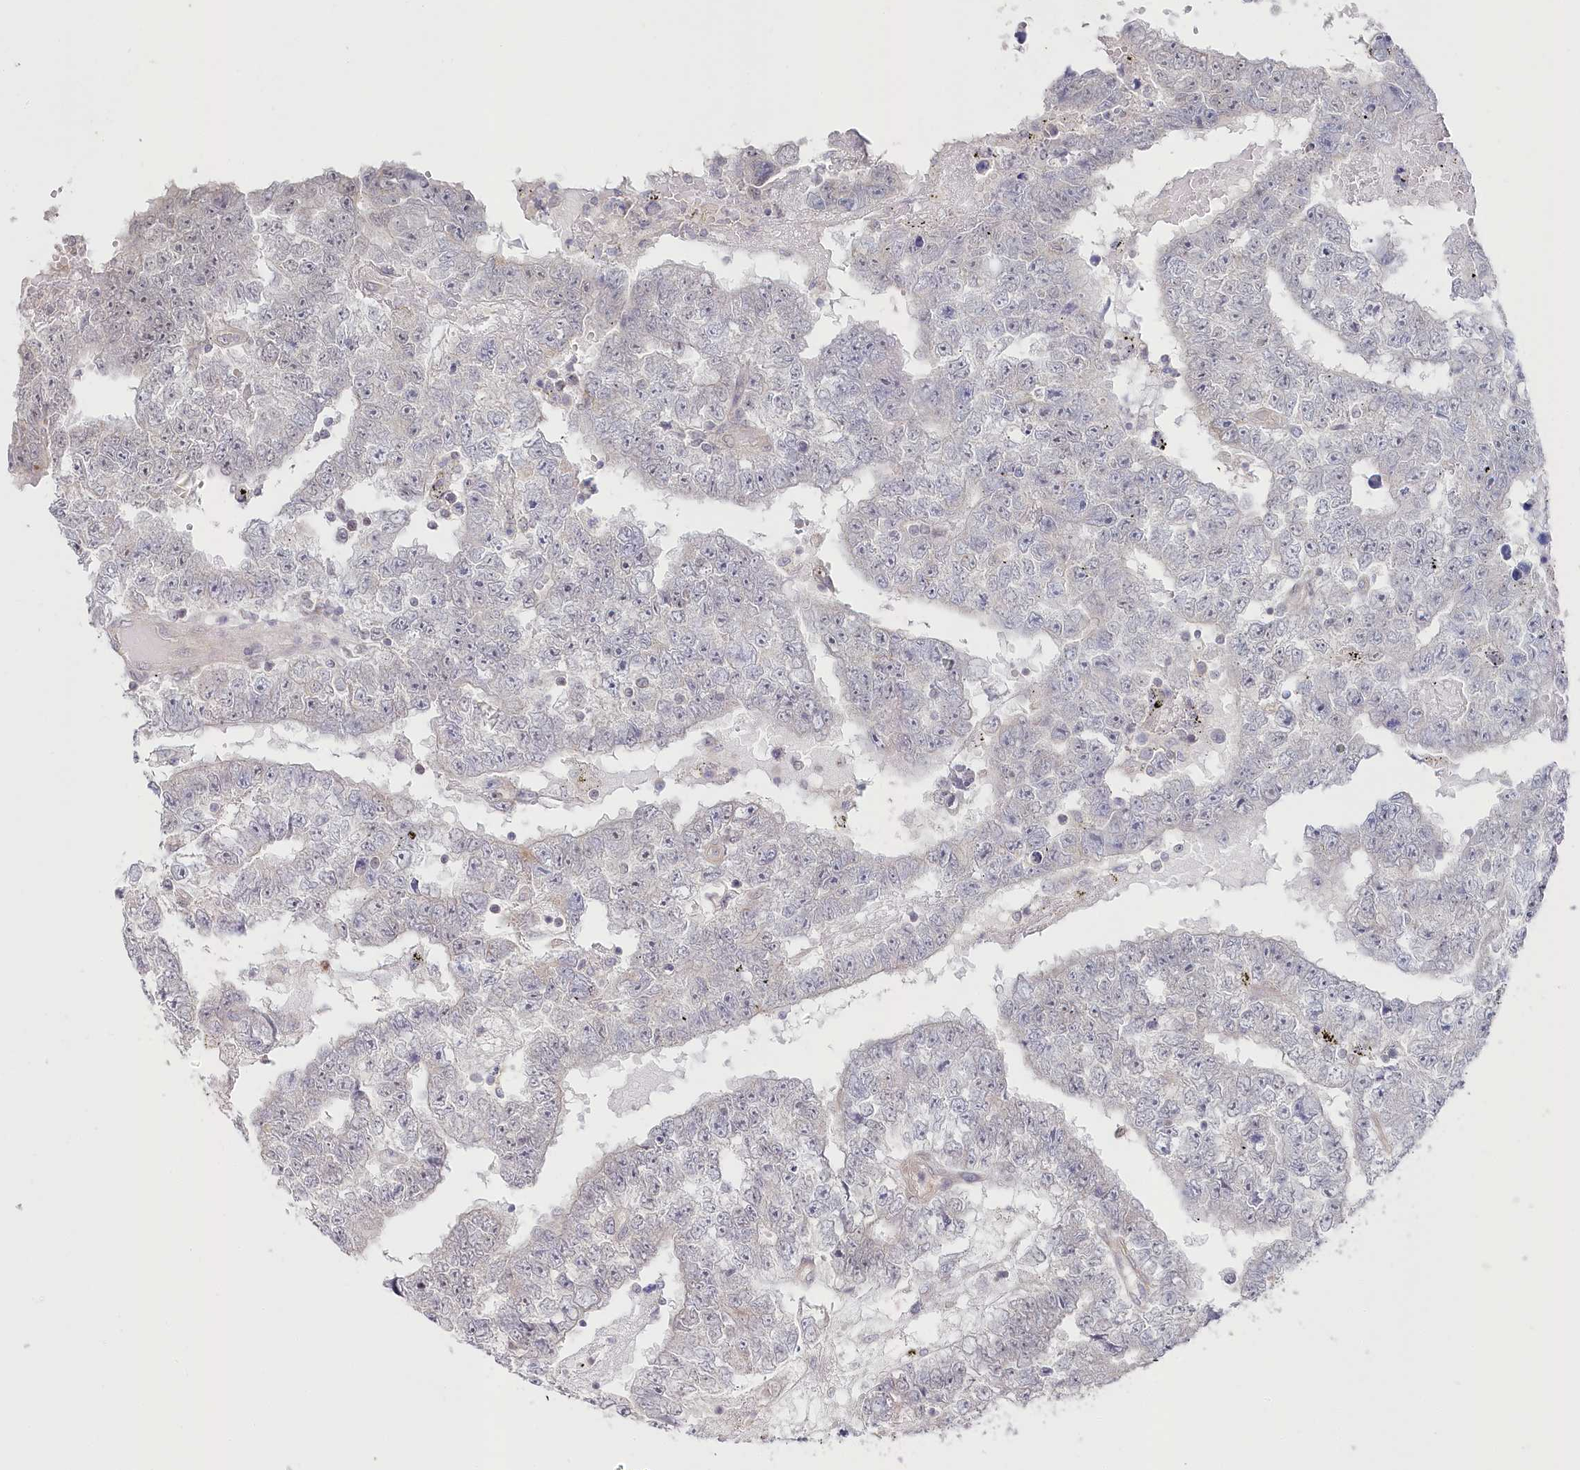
{"staining": {"intensity": "negative", "quantity": "none", "location": "none"}, "tissue": "testis cancer", "cell_type": "Tumor cells", "image_type": "cancer", "snomed": [{"axis": "morphology", "description": "Carcinoma, Embryonal, NOS"}, {"axis": "topography", "description": "Testis"}], "caption": "Immunohistochemistry of testis cancer (embryonal carcinoma) demonstrates no expression in tumor cells. (Immunohistochemistry, brightfield microscopy, high magnification).", "gene": "AAMDC", "patient": {"sex": "male", "age": 25}}